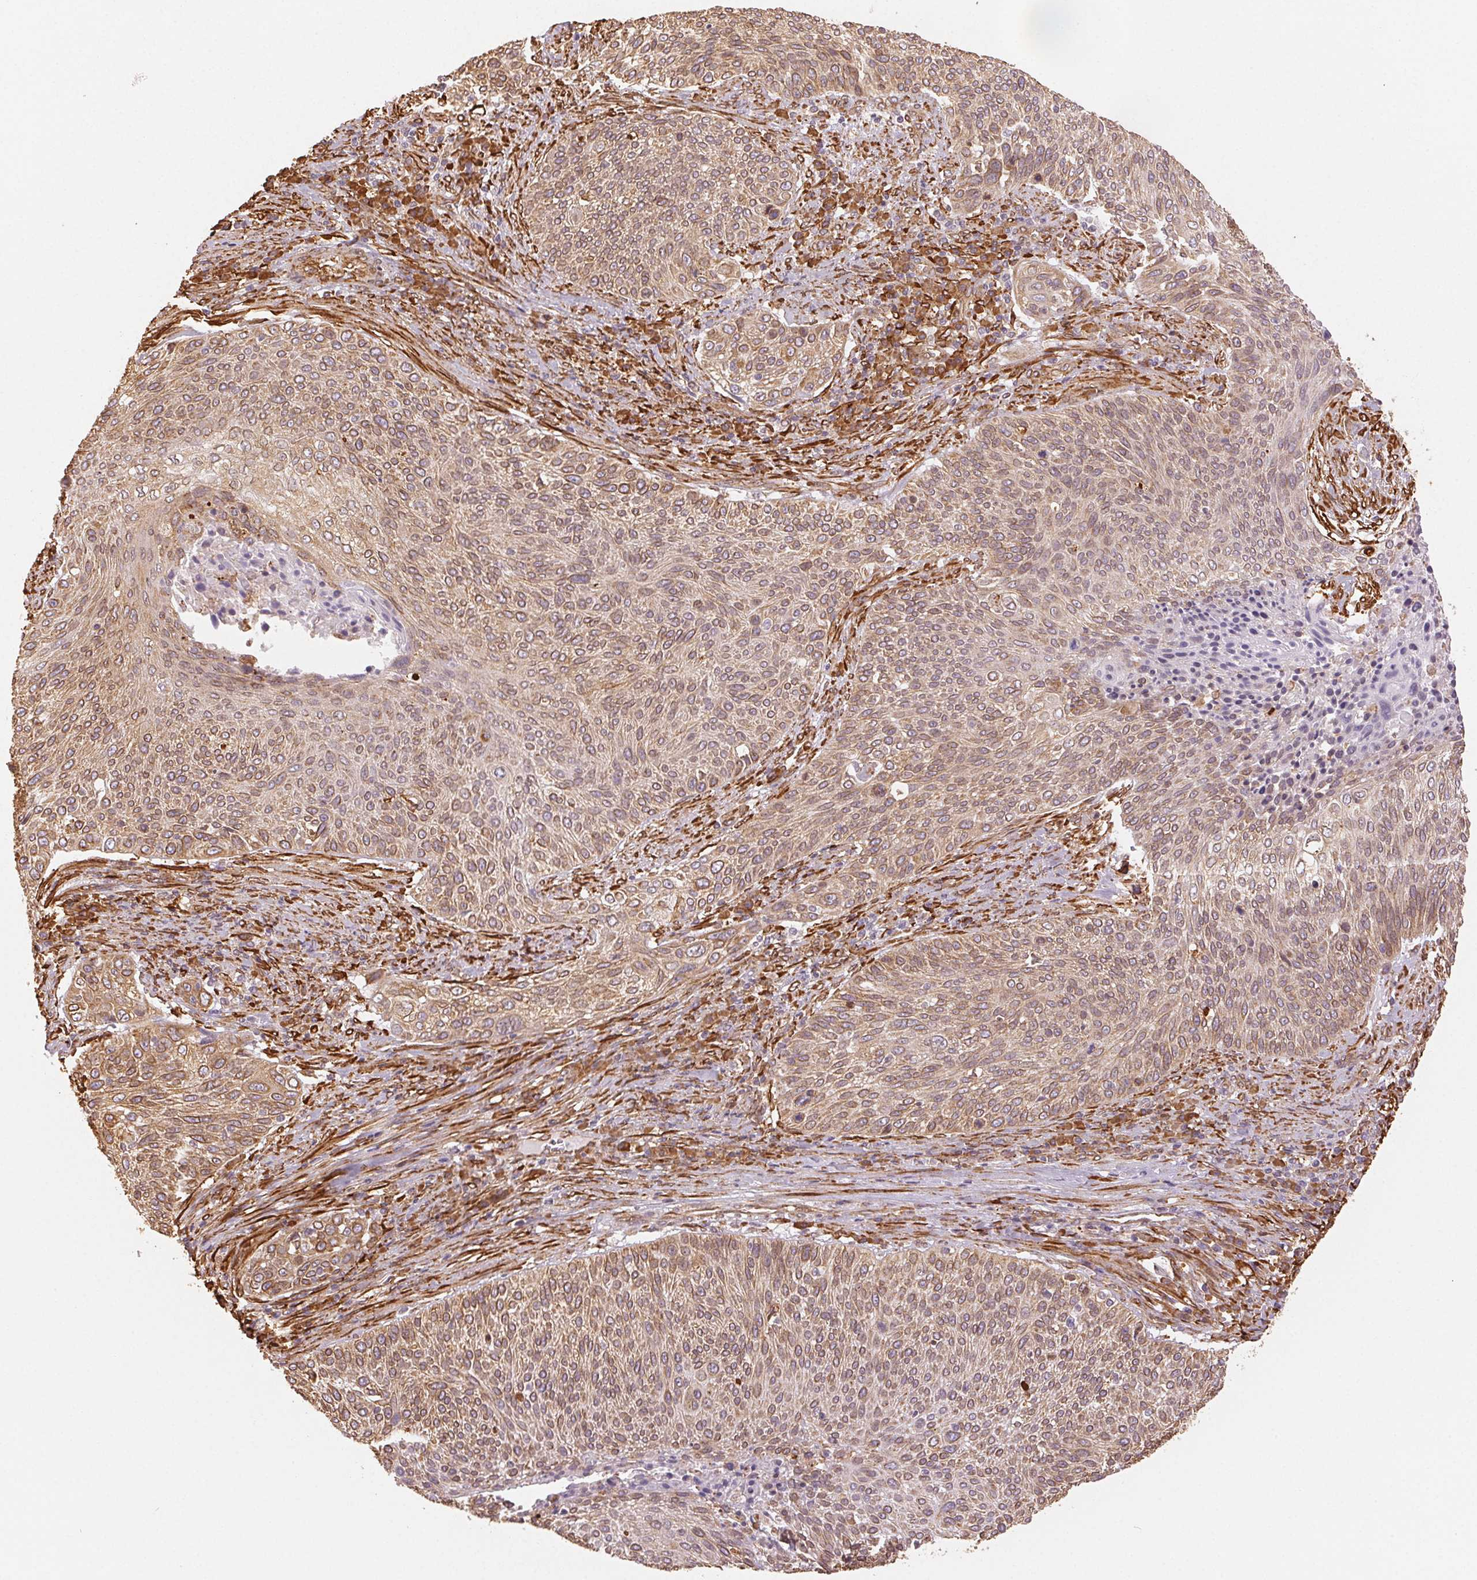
{"staining": {"intensity": "weak", "quantity": ">75%", "location": "cytoplasmic/membranous"}, "tissue": "cervical cancer", "cell_type": "Tumor cells", "image_type": "cancer", "snomed": [{"axis": "morphology", "description": "Squamous cell carcinoma, NOS"}, {"axis": "topography", "description": "Cervix"}], "caption": "A micrograph showing weak cytoplasmic/membranous staining in about >75% of tumor cells in cervical squamous cell carcinoma, as visualized by brown immunohistochemical staining.", "gene": "RCN3", "patient": {"sex": "female", "age": 31}}